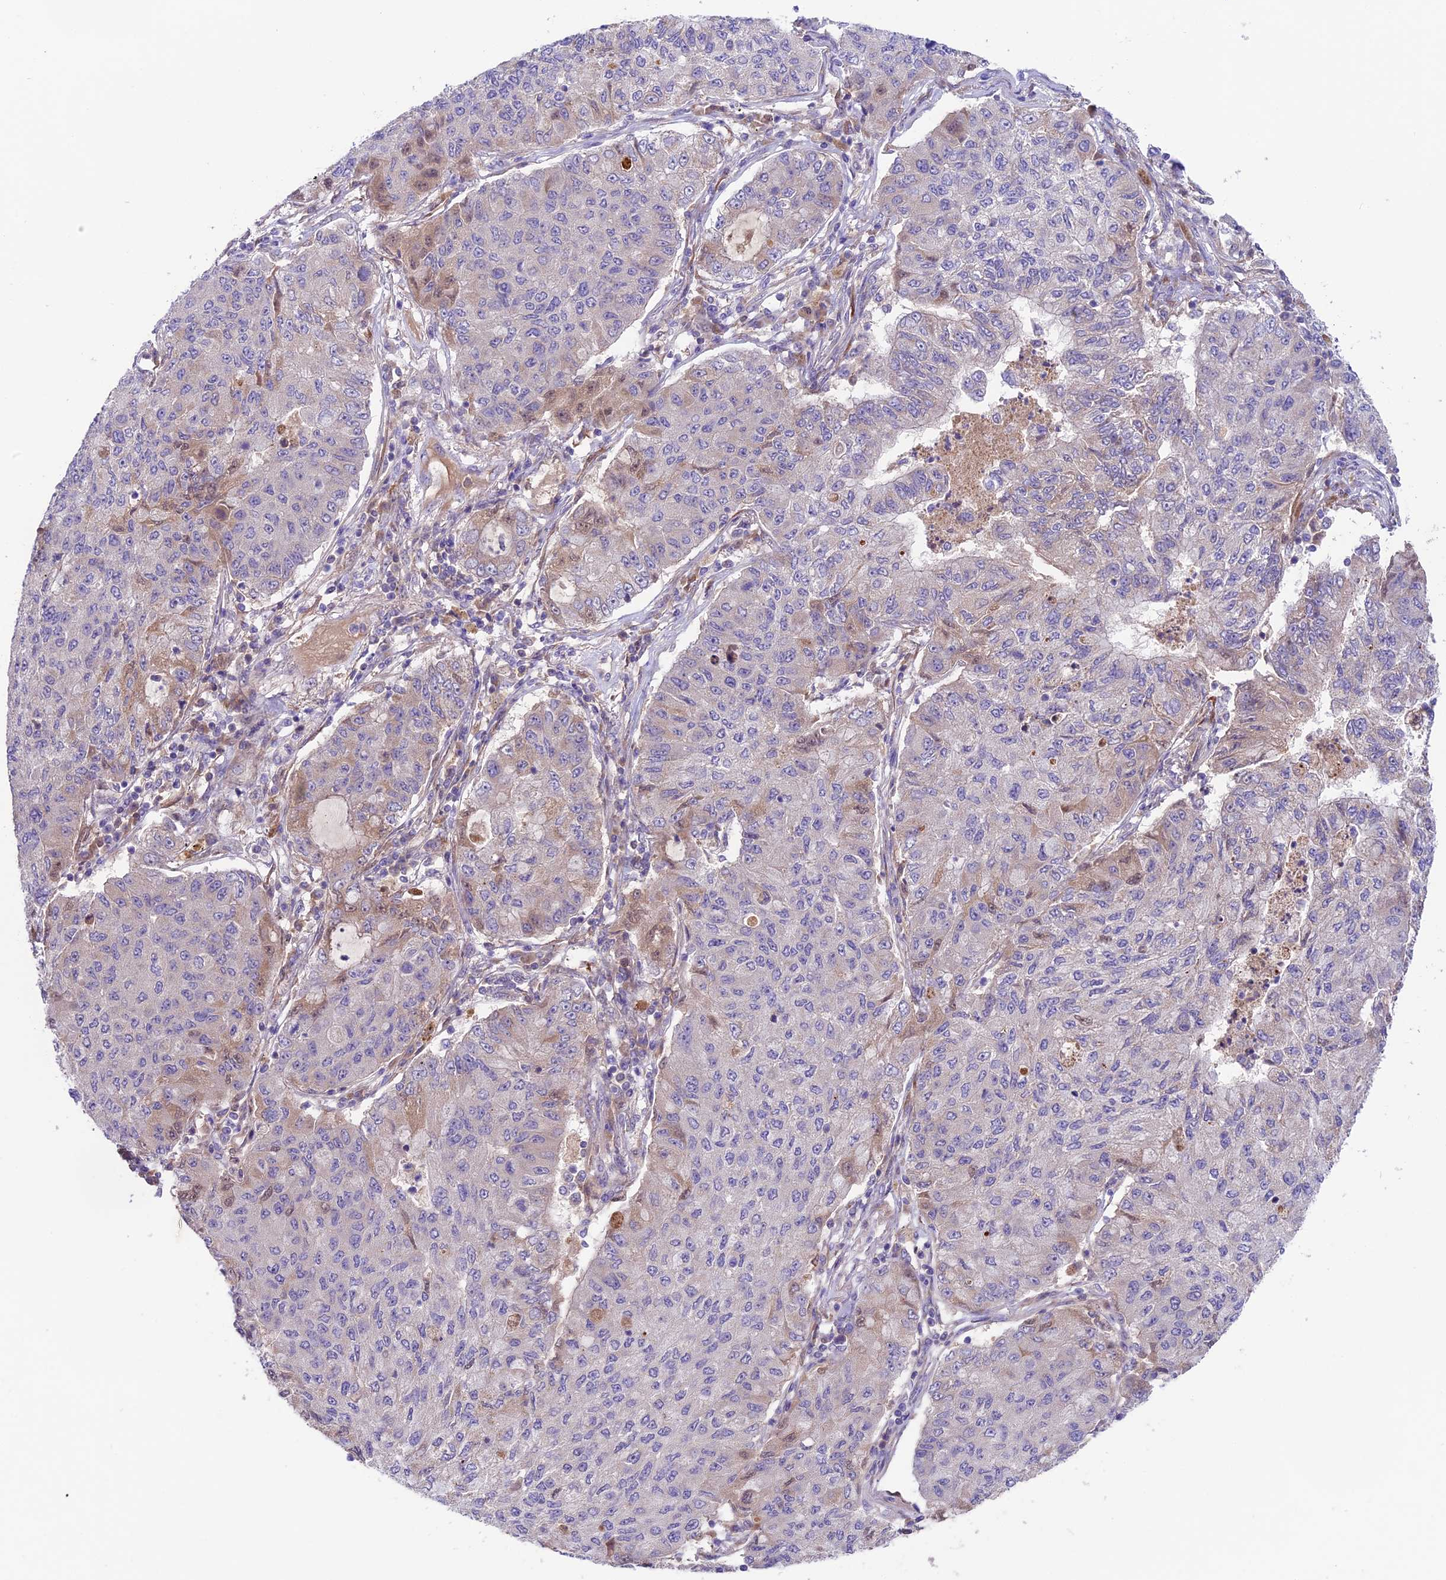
{"staining": {"intensity": "negative", "quantity": "none", "location": "none"}, "tissue": "lung cancer", "cell_type": "Tumor cells", "image_type": "cancer", "snomed": [{"axis": "morphology", "description": "Squamous cell carcinoma, NOS"}, {"axis": "topography", "description": "Lung"}], "caption": "The micrograph shows no significant positivity in tumor cells of lung cancer.", "gene": "COG8", "patient": {"sex": "male", "age": 74}}